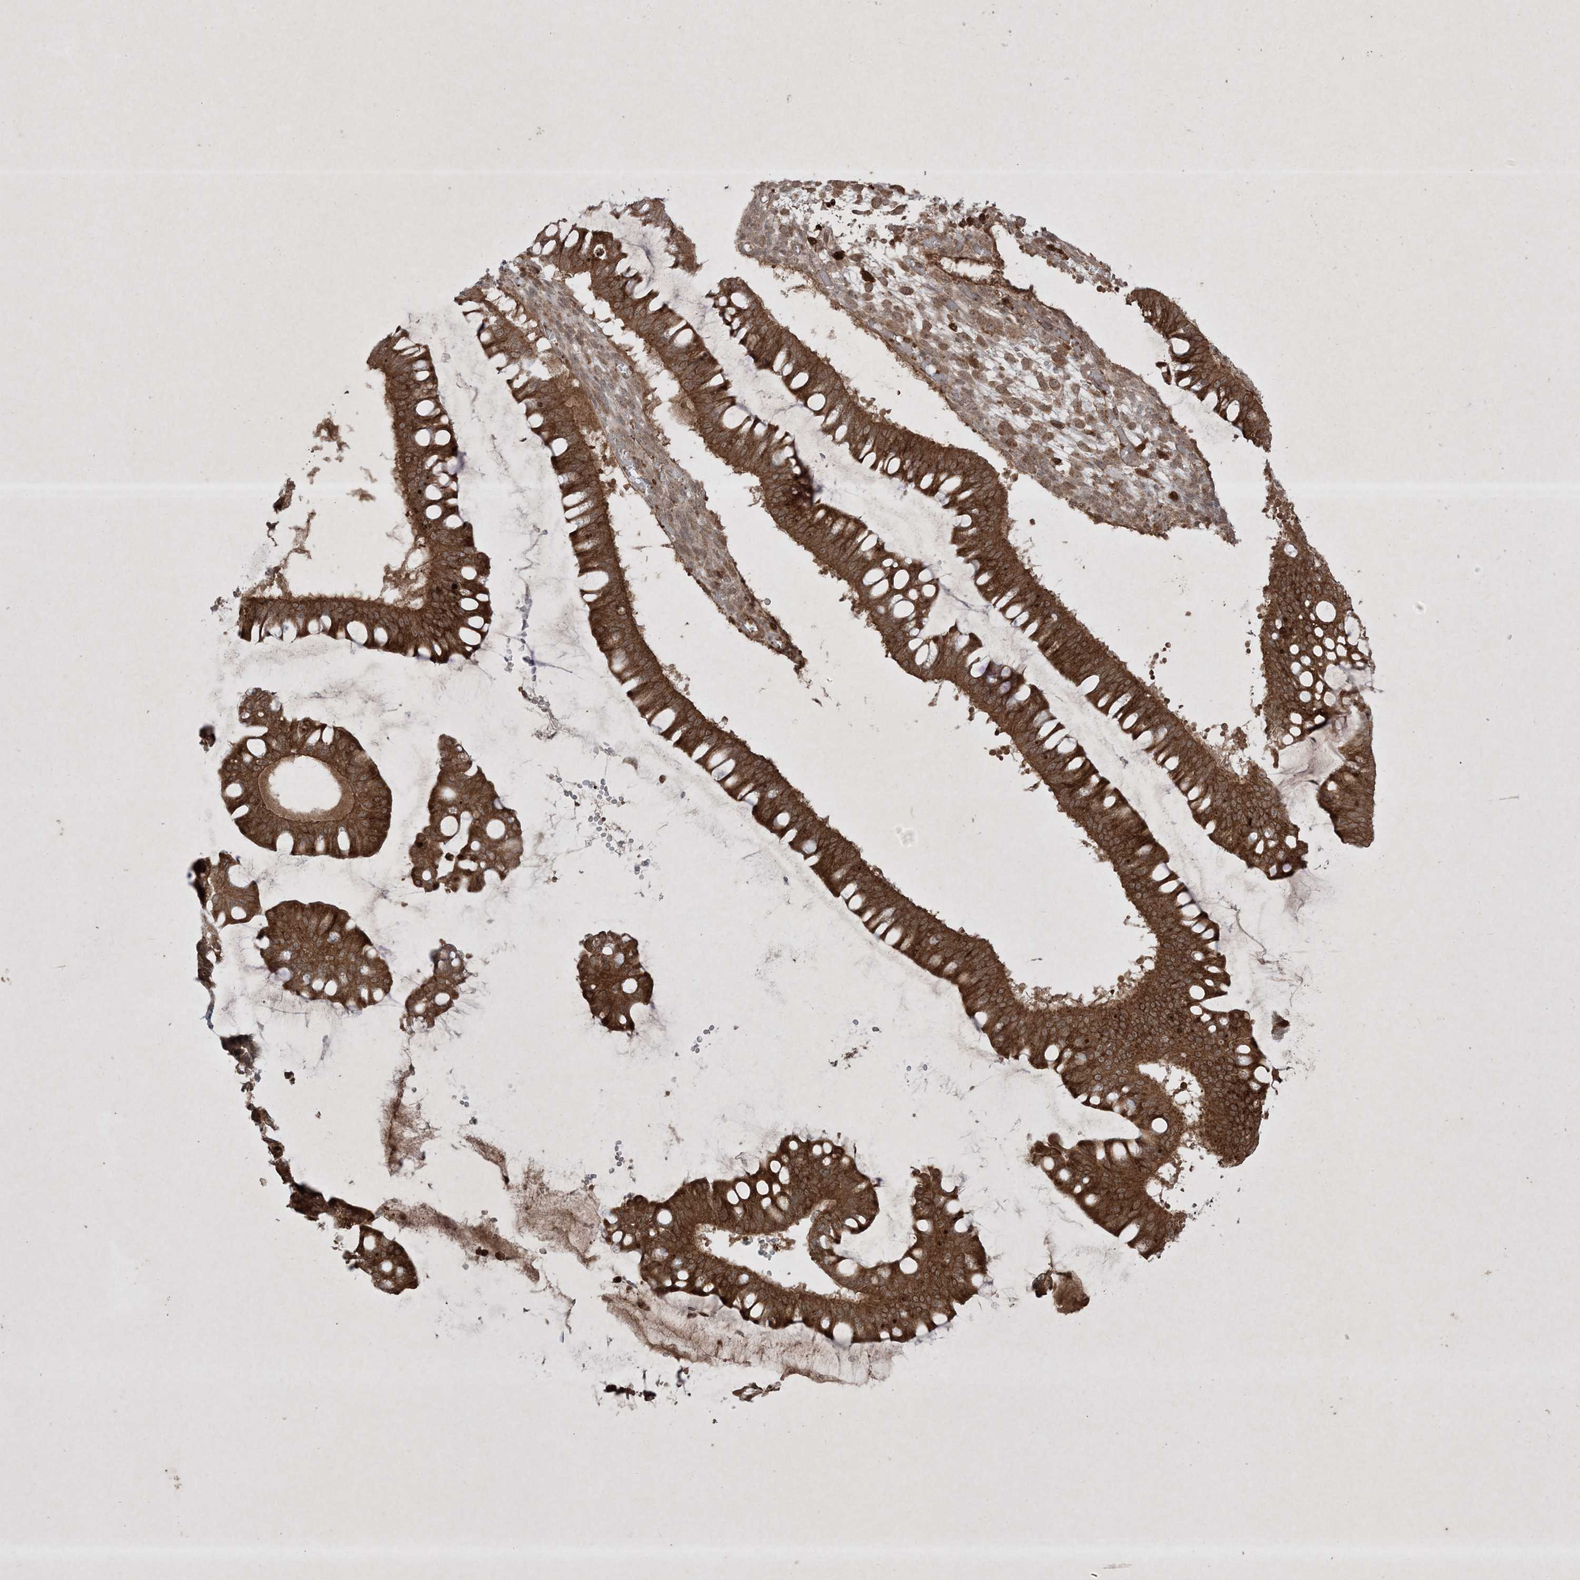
{"staining": {"intensity": "strong", "quantity": ">75%", "location": "cytoplasmic/membranous"}, "tissue": "ovarian cancer", "cell_type": "Tumor cells", "image_type": "cancer", "snomed": [{"axis": "morphology", "description": "Cystadenocarcinoma, mucinous, NOS"}, {"axis": "topography", "description": "Ovary"}], "caption": "Tumor cells demonstrate strong cytoplasmic/membranous positivity in approximately >75% of cells in ovarian mucinous cystadenocarcinoma.", "gene": "PTK6", "patient": {"sex": "female", "age": 73}}